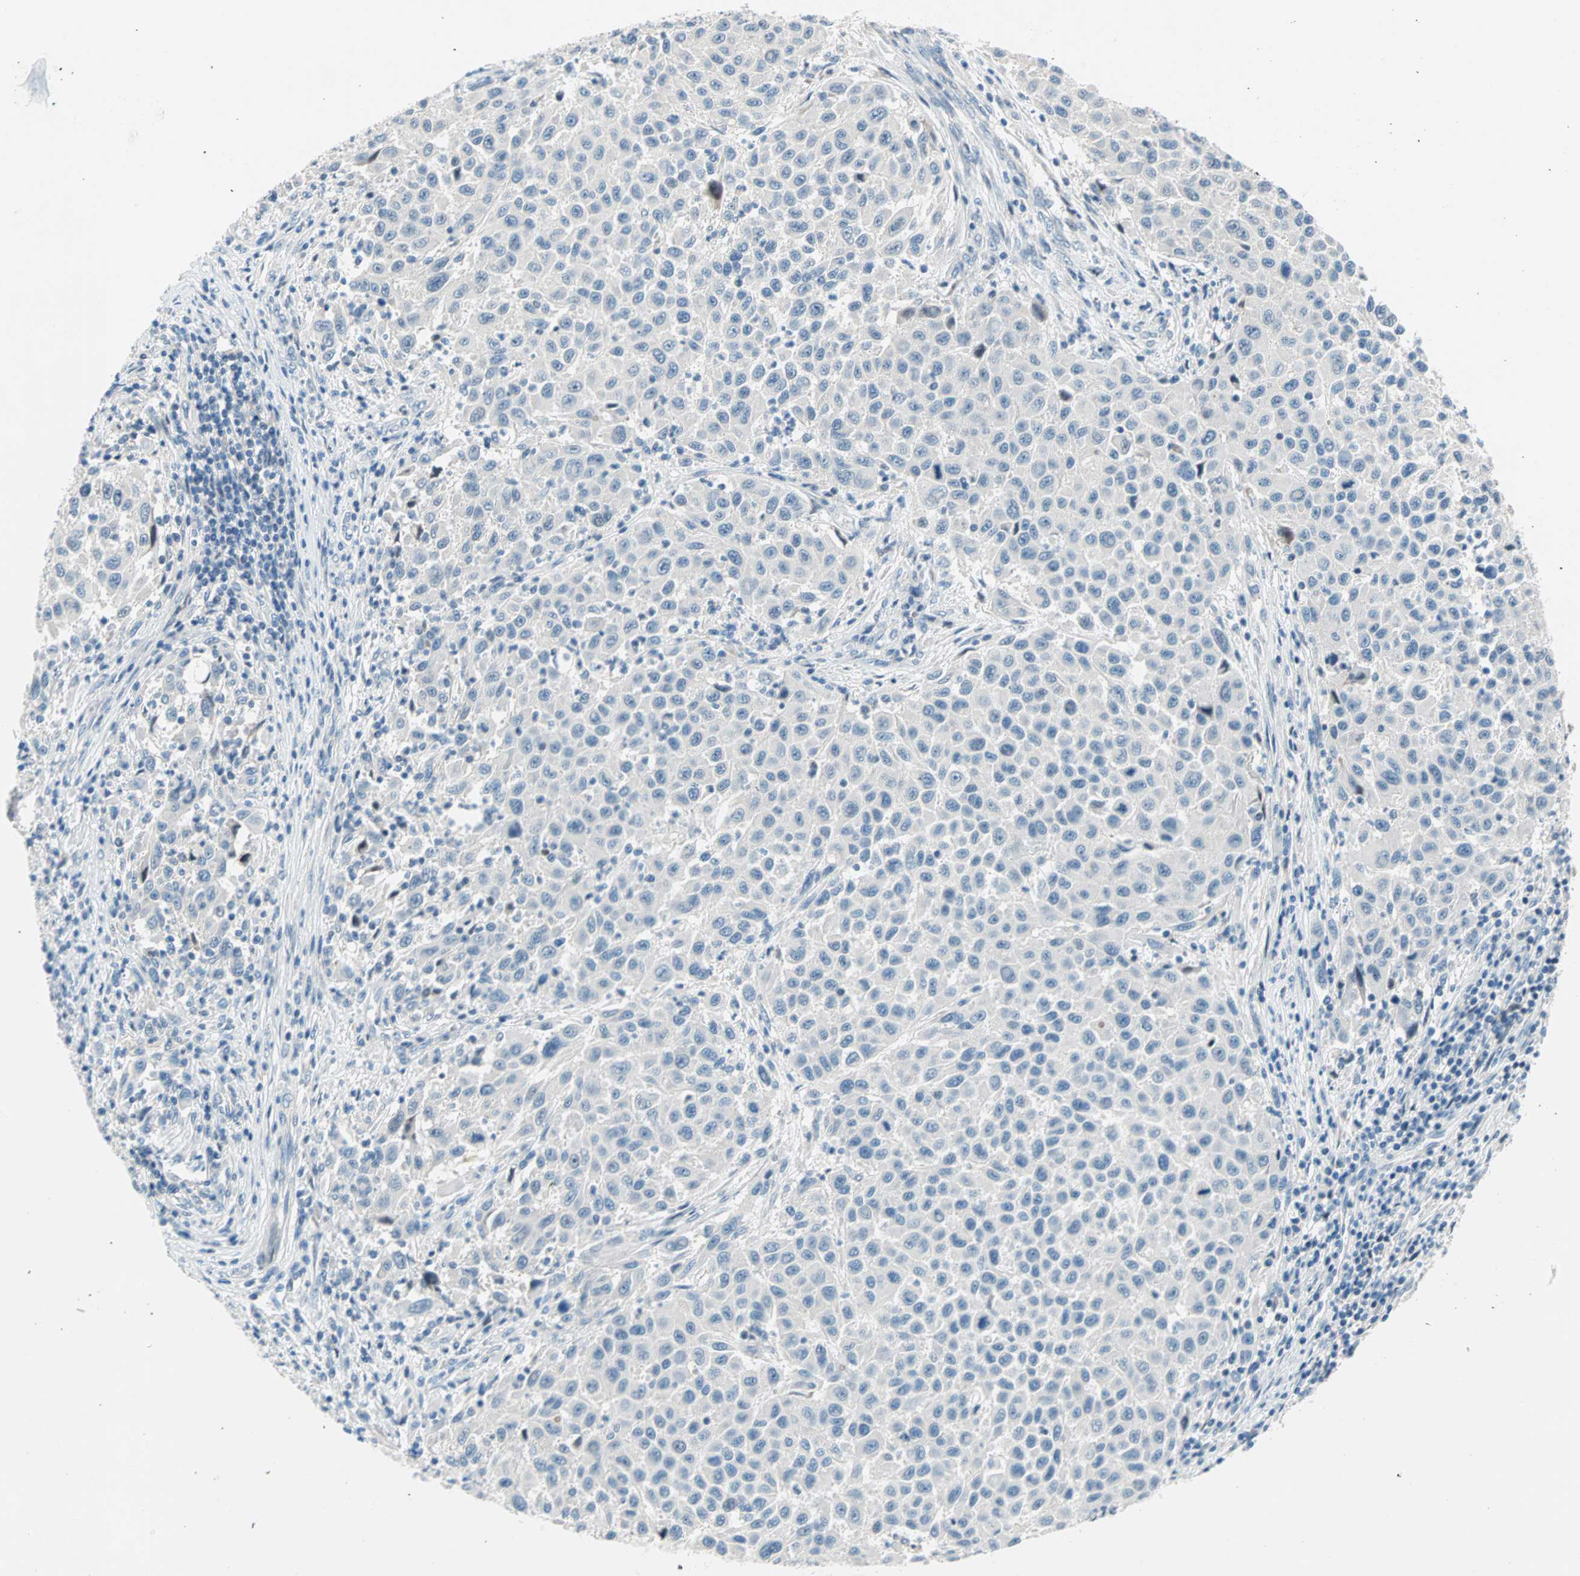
{"staining": {"intensity": "negative", "quantity": "none", "location": "none"}, "tissue": "melanoma", "cell_type": "Tumor cells", "image_type": "cancer", "snomed": [{"axis": "morphology", "description": "Malignant melanoma, Metastatic site"}, {"axis": "topography", "description": "Lymph node"}], "caption": "The photomicrograph shows no staining of tumor cells in melanoma.", "gene": "TMEM163", "patient": {"sex": "male", "age": 61}}